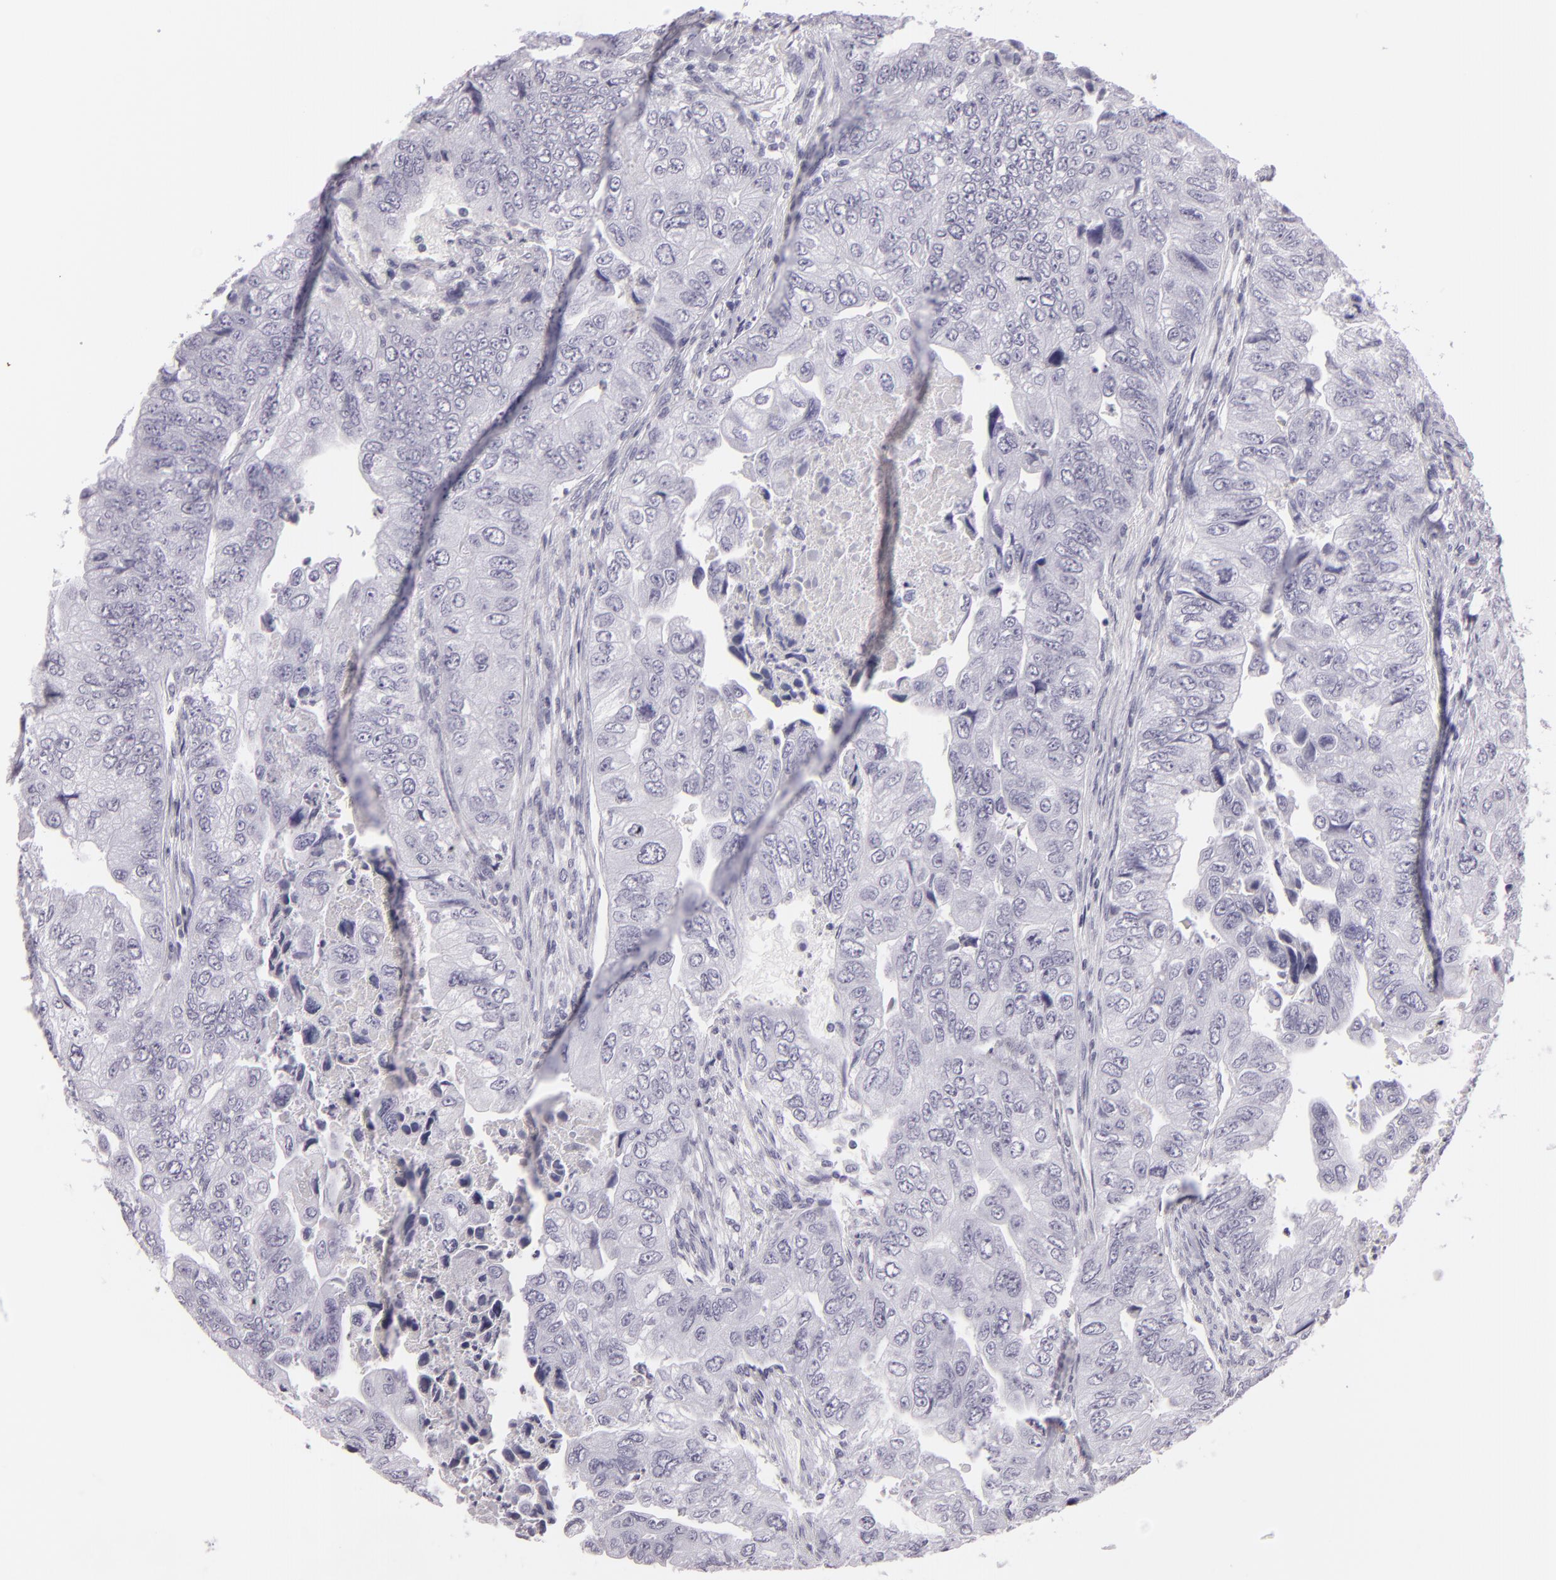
{"staining": {"intensity": "negative", "quantity": "none", "location": "none"}, "tissue": "colorectal cancer", "cell_type": "Tumor cells", "image_type": "cancer", "snomed": [{"axis": "morphology", "description": "Adenocarcinoma, NOS"}, {"axis": "topography", "description": "Colon"}], "caption": "Tumor cells show no significant protein expression in colorectal cancer (adenocarcinoma).", "gene": "MCM3", "patient": {"sex": "female", "age": 11}}